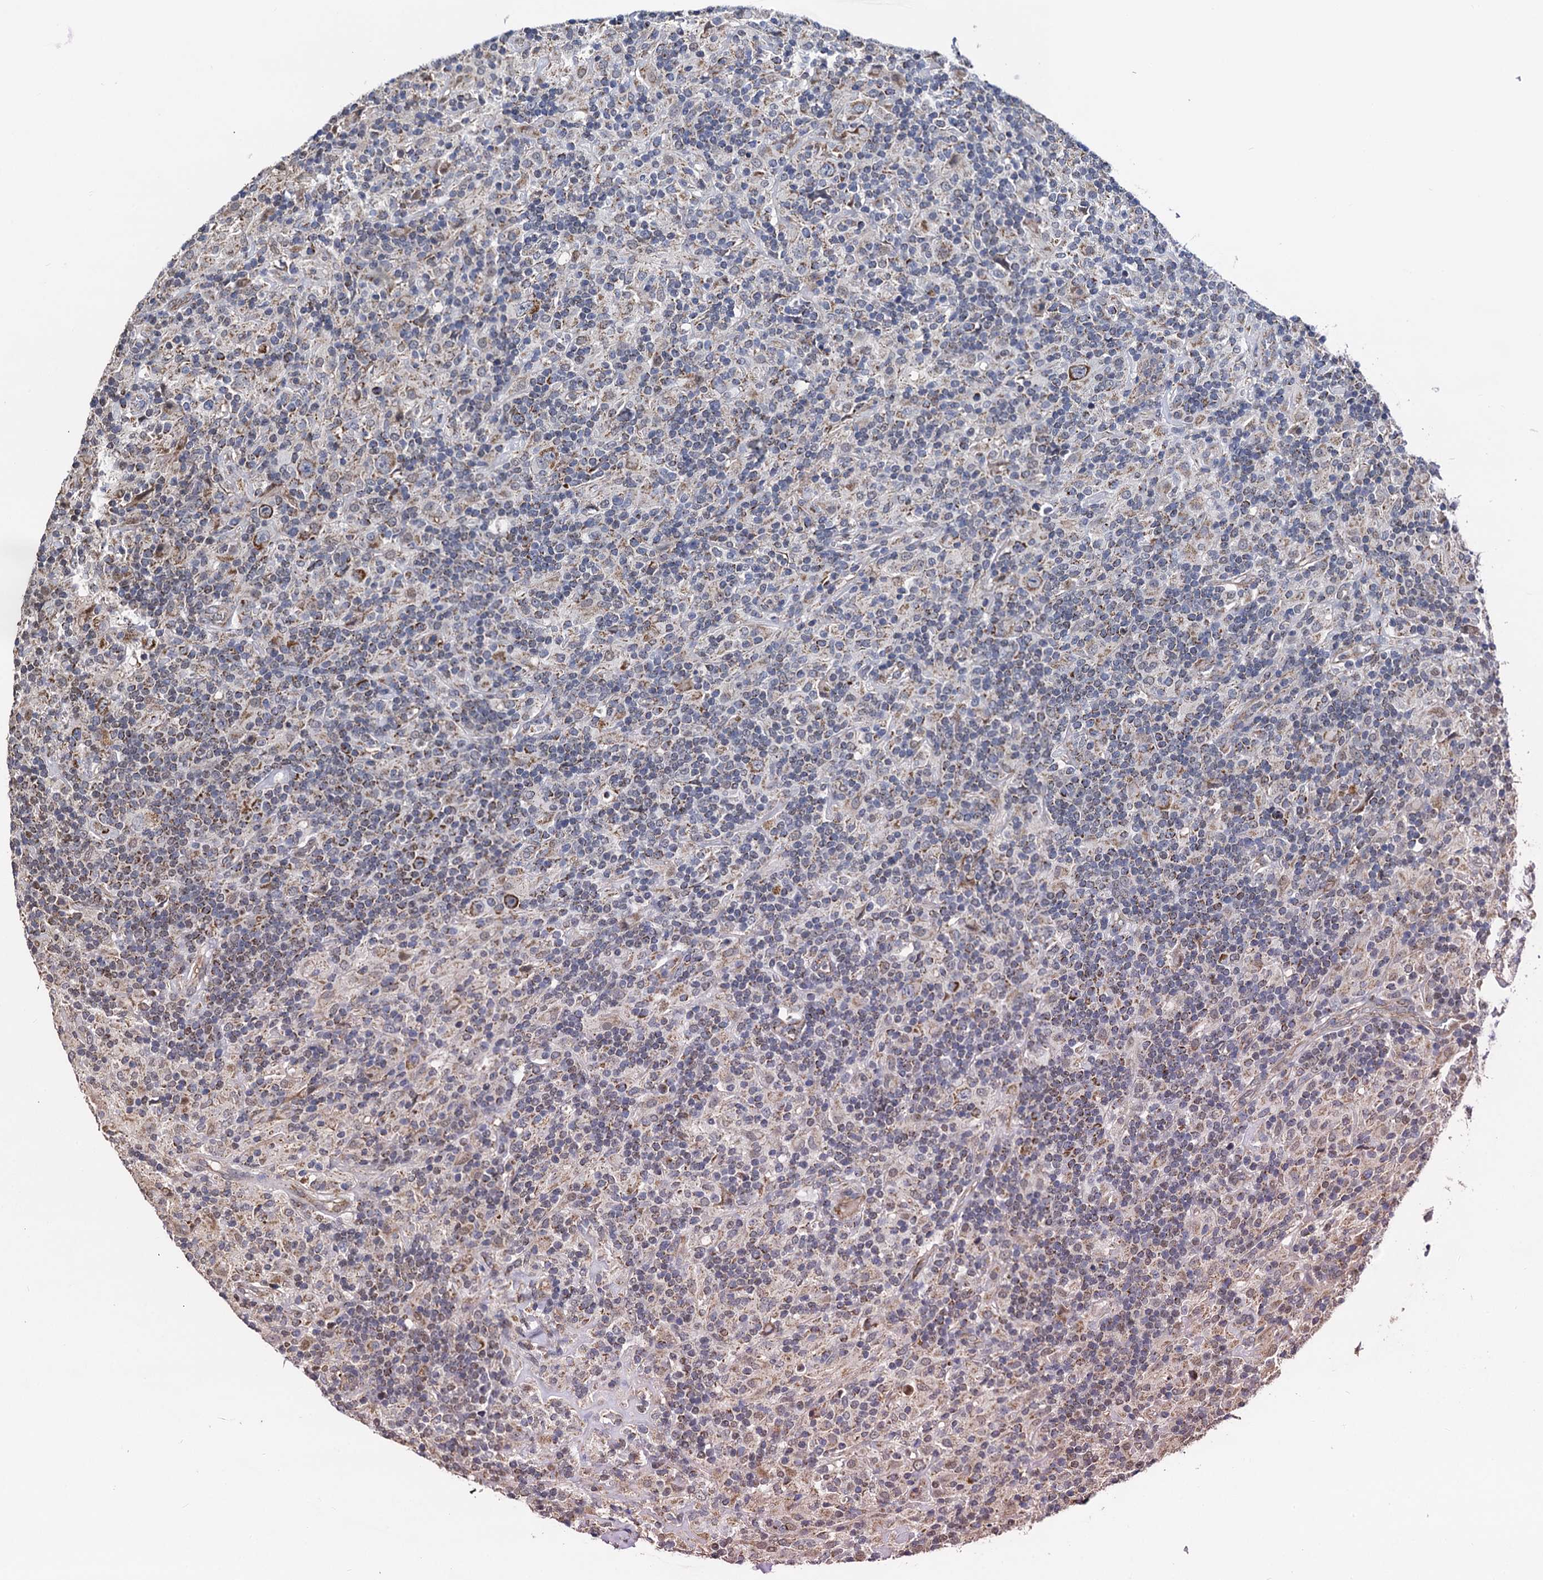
{"staining": {"intensity": "moderate", "quantity": ">75%", "location": "cytoplasmic/membranous"}, "tissue": "lymphoma", "cell_type": "Tumor cells", "image_type": "cancer", "snomed": [{"axis": "morphology", "description": "Hodgkin's disease, NOS"}, {"axis": "topography", "description": "Lymph node"}], "caption": "Immunohistochemical staining of Hodgkin's disease demonstrates moderate cytoplasmic/membranous protein expression in about >75% of tumor cells.", "gene": "PTCD3", "patient": {"sex": "male", "age": 70}}